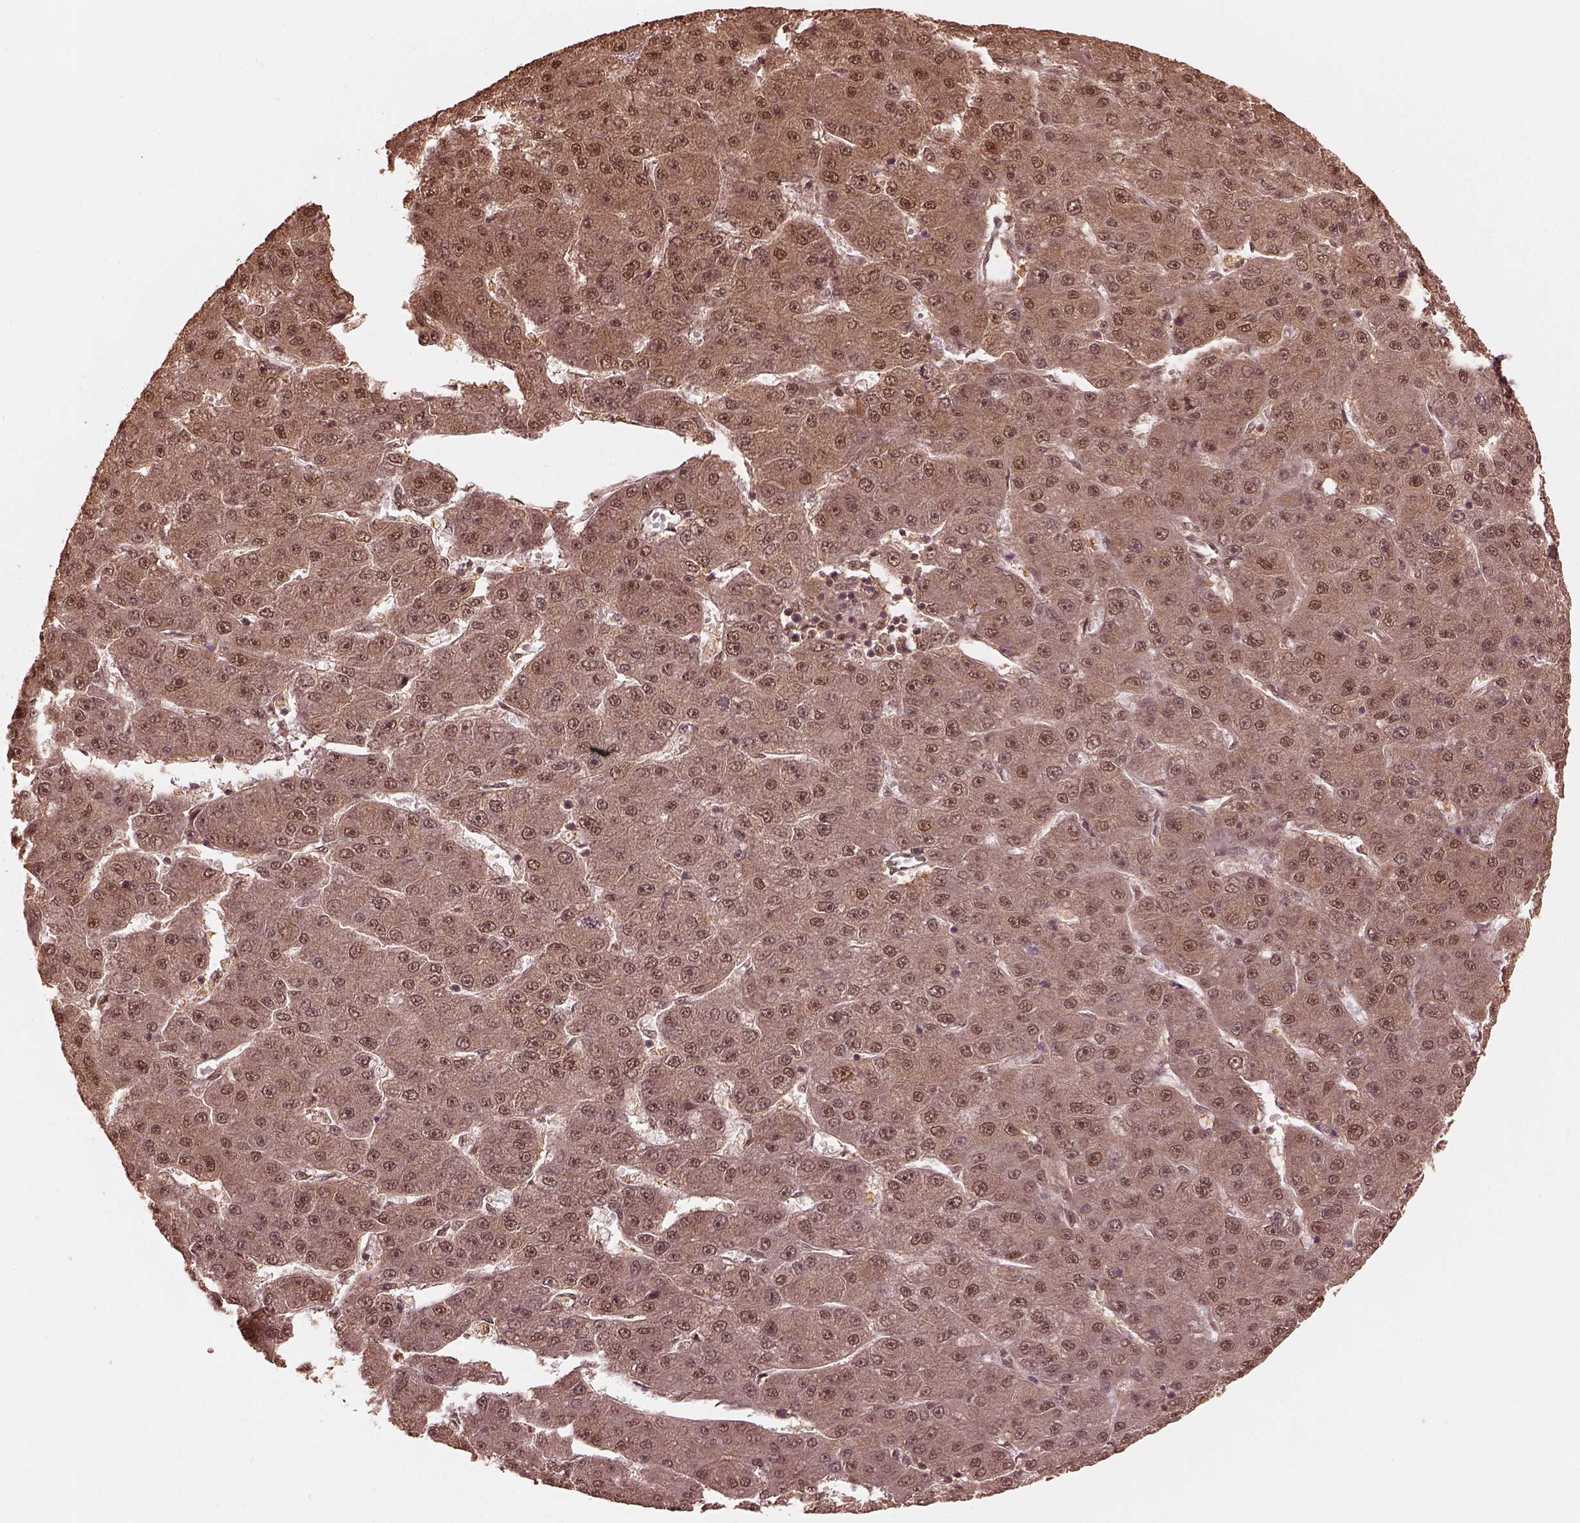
{"staining": {"intensity": "weak", "quantity": ">75%", "location": "cytoplasmic/membranous,nuclear"}, "tissue": "liver cancer", "cell_type": "Tumor cells", "image_type": "cancer", "snomed": [{"axis": "morphology", "description": "Carcinoma, Hepatocellular, NOS"}, {"axis": "topography", "description": "Liver"}], "caption": "An immunohistochemistry (IHC) photomicrograph of tumor tissue is shown. Protein staining in brown shows weak cytoplasmic/membranous and nuclear positivity in liver cancer (hepatocellular carcinoma) within tumor cells.", "gene": "PSMC5", "patient": {"sex": "male", "age": 67}}